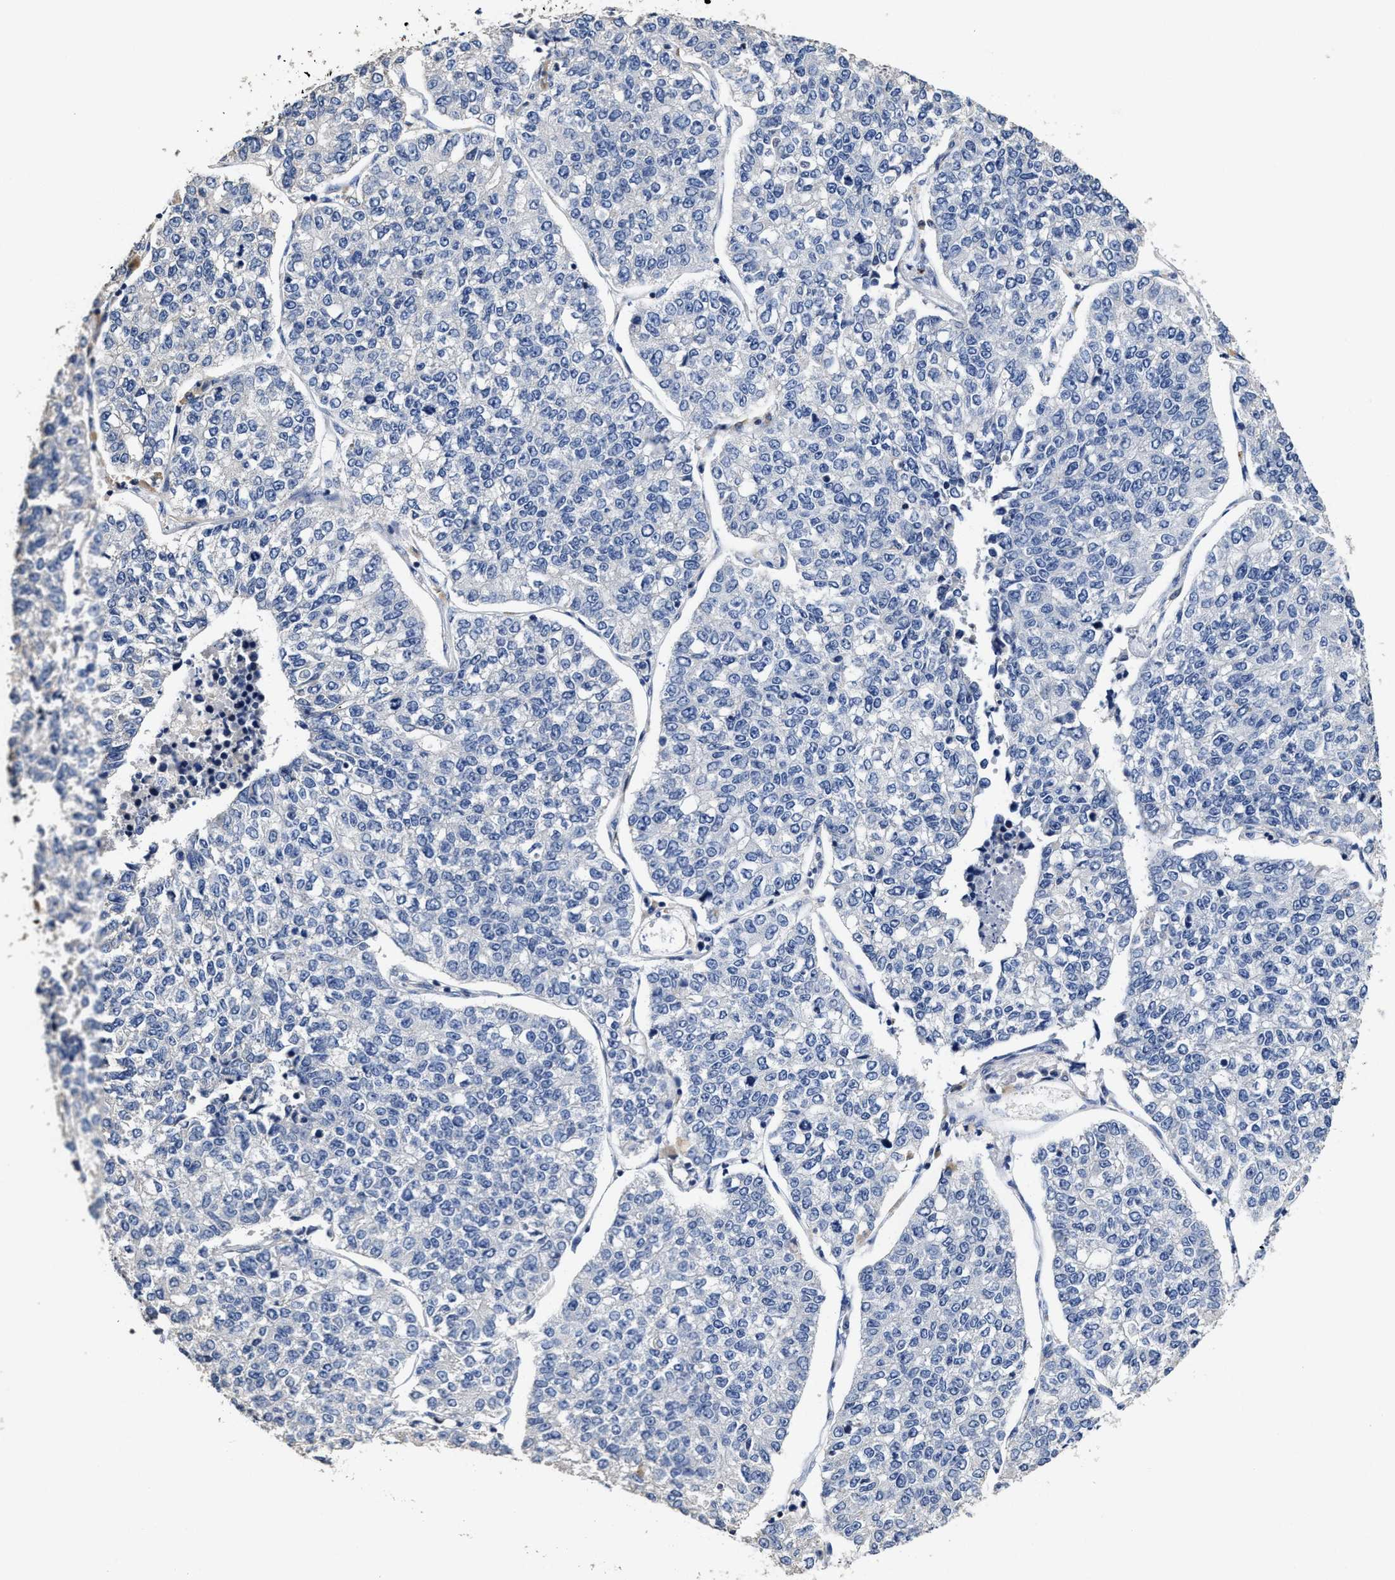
{"staining": {"intensity": "negative", "quantity": "none", "location": "none"}, "tissue": "lung cancer", "cell_type": "Tumor cells", "image_type": "cancer", "snomed": [{"axis": "morphology", "description": "Adenocarcinoma, NOS"}, {"axis": "topography", "description": "Lung"}], "caption": "A micrograph of human adenocarcinoma (lung) is negative for staining in tumor cells. The staining is performed using DAB brown chromogen with nuclei counter-stained in using hematoxylin.", "gene": "ZFAT", "patient": {"sex": "male", "age": 49}}